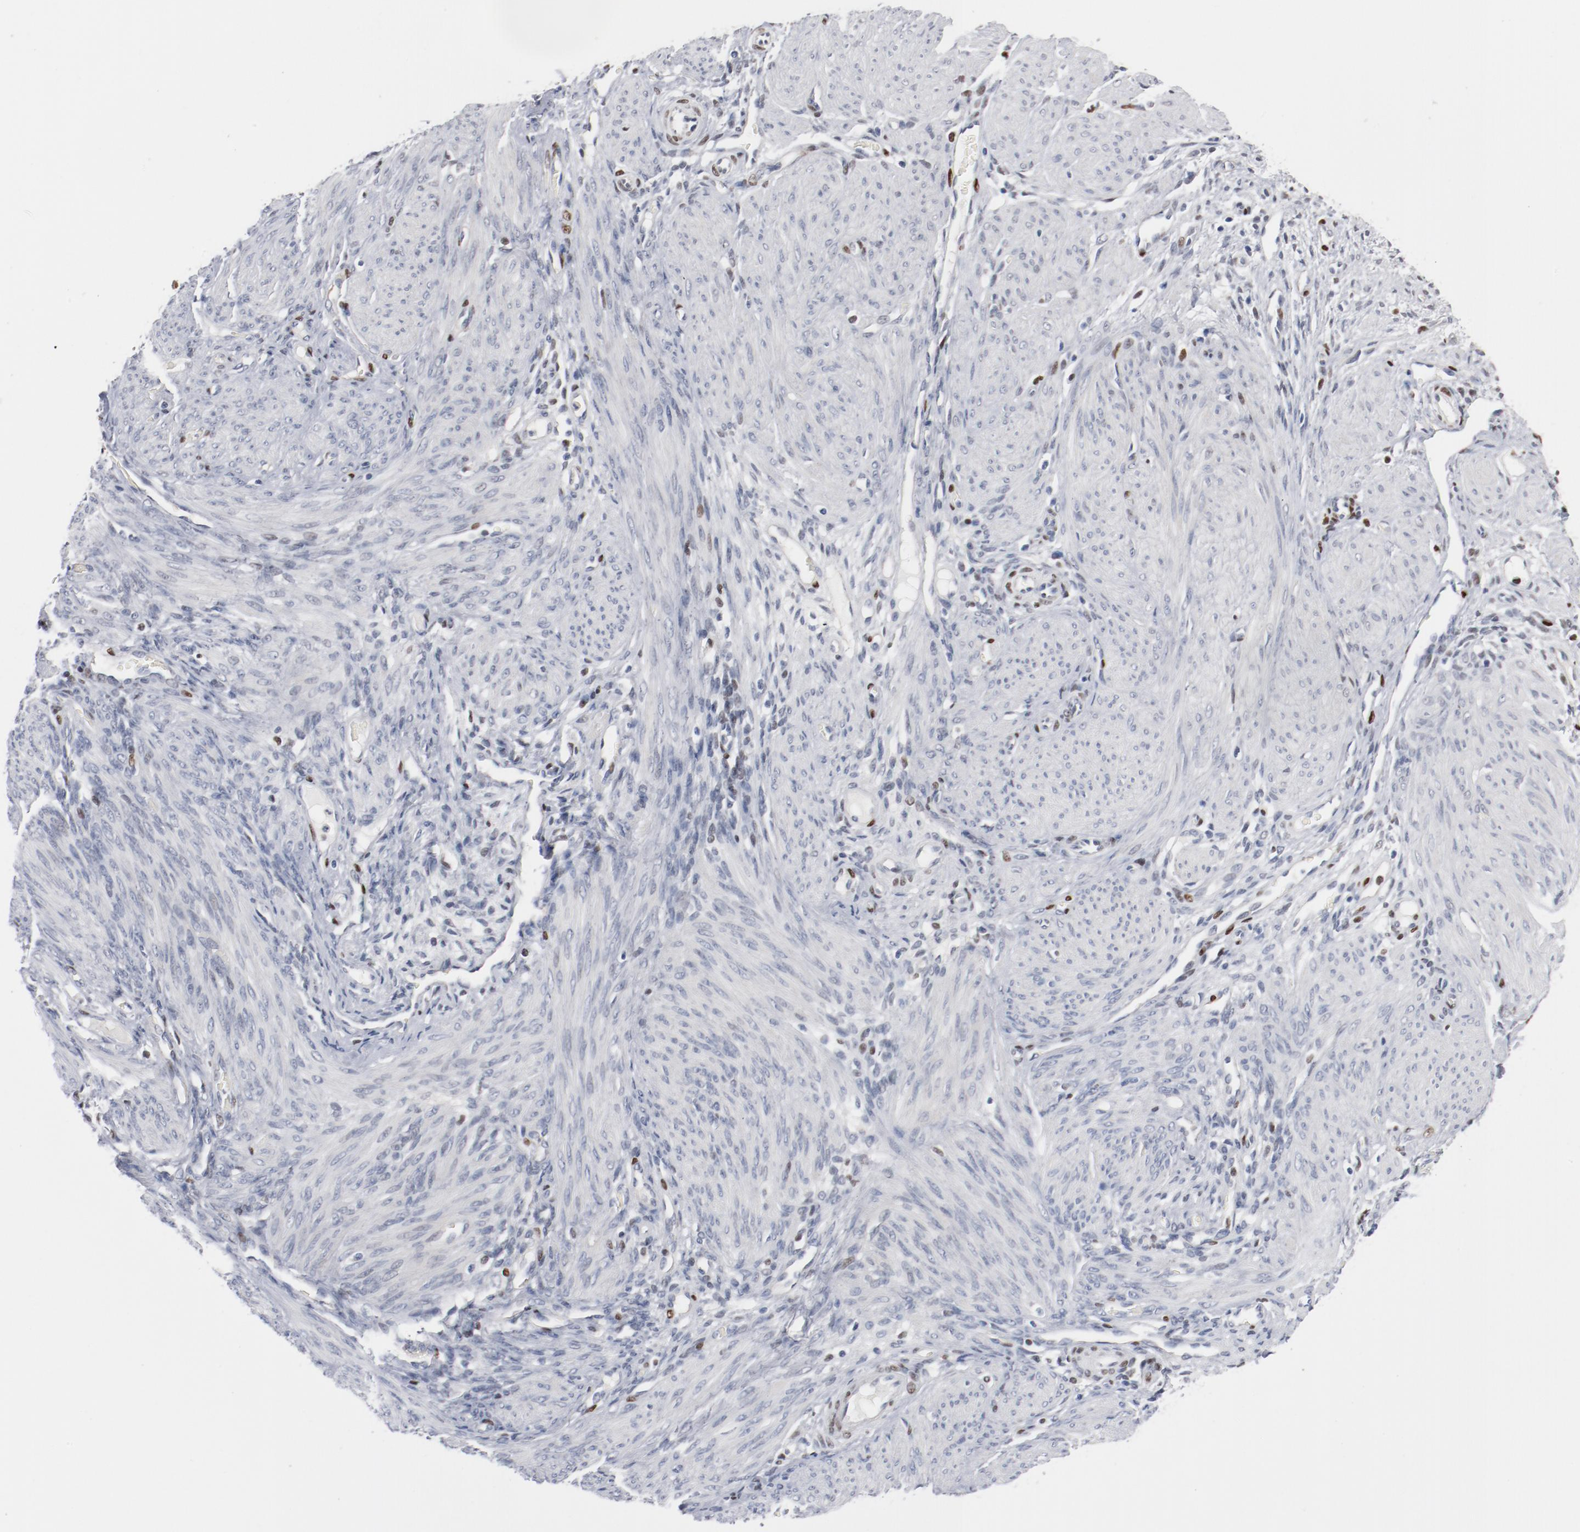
{"staining": {"intensity": "negative", "quantity": "none", "location": "none"}, "tissue": "endometrium", "cell_type": "Cells in endometrial stroma", "image_type": "normal", "snomed": [{"axis": "morphology", "description": "Normal tissue, NOS"}, {"axis": "topography", "description": "Endometrium"}], "caption": "High power microscopy image of an IHC histopathology image of unremarkable endometrium, revealing no significant staining in cells in endometrial stroma. The staining is performed using DAB brown chromogen with nuclei counter-stained in using hematoxylin.", "gene": "ZEB2", "patient": {"sex": "female", "age": 72}}